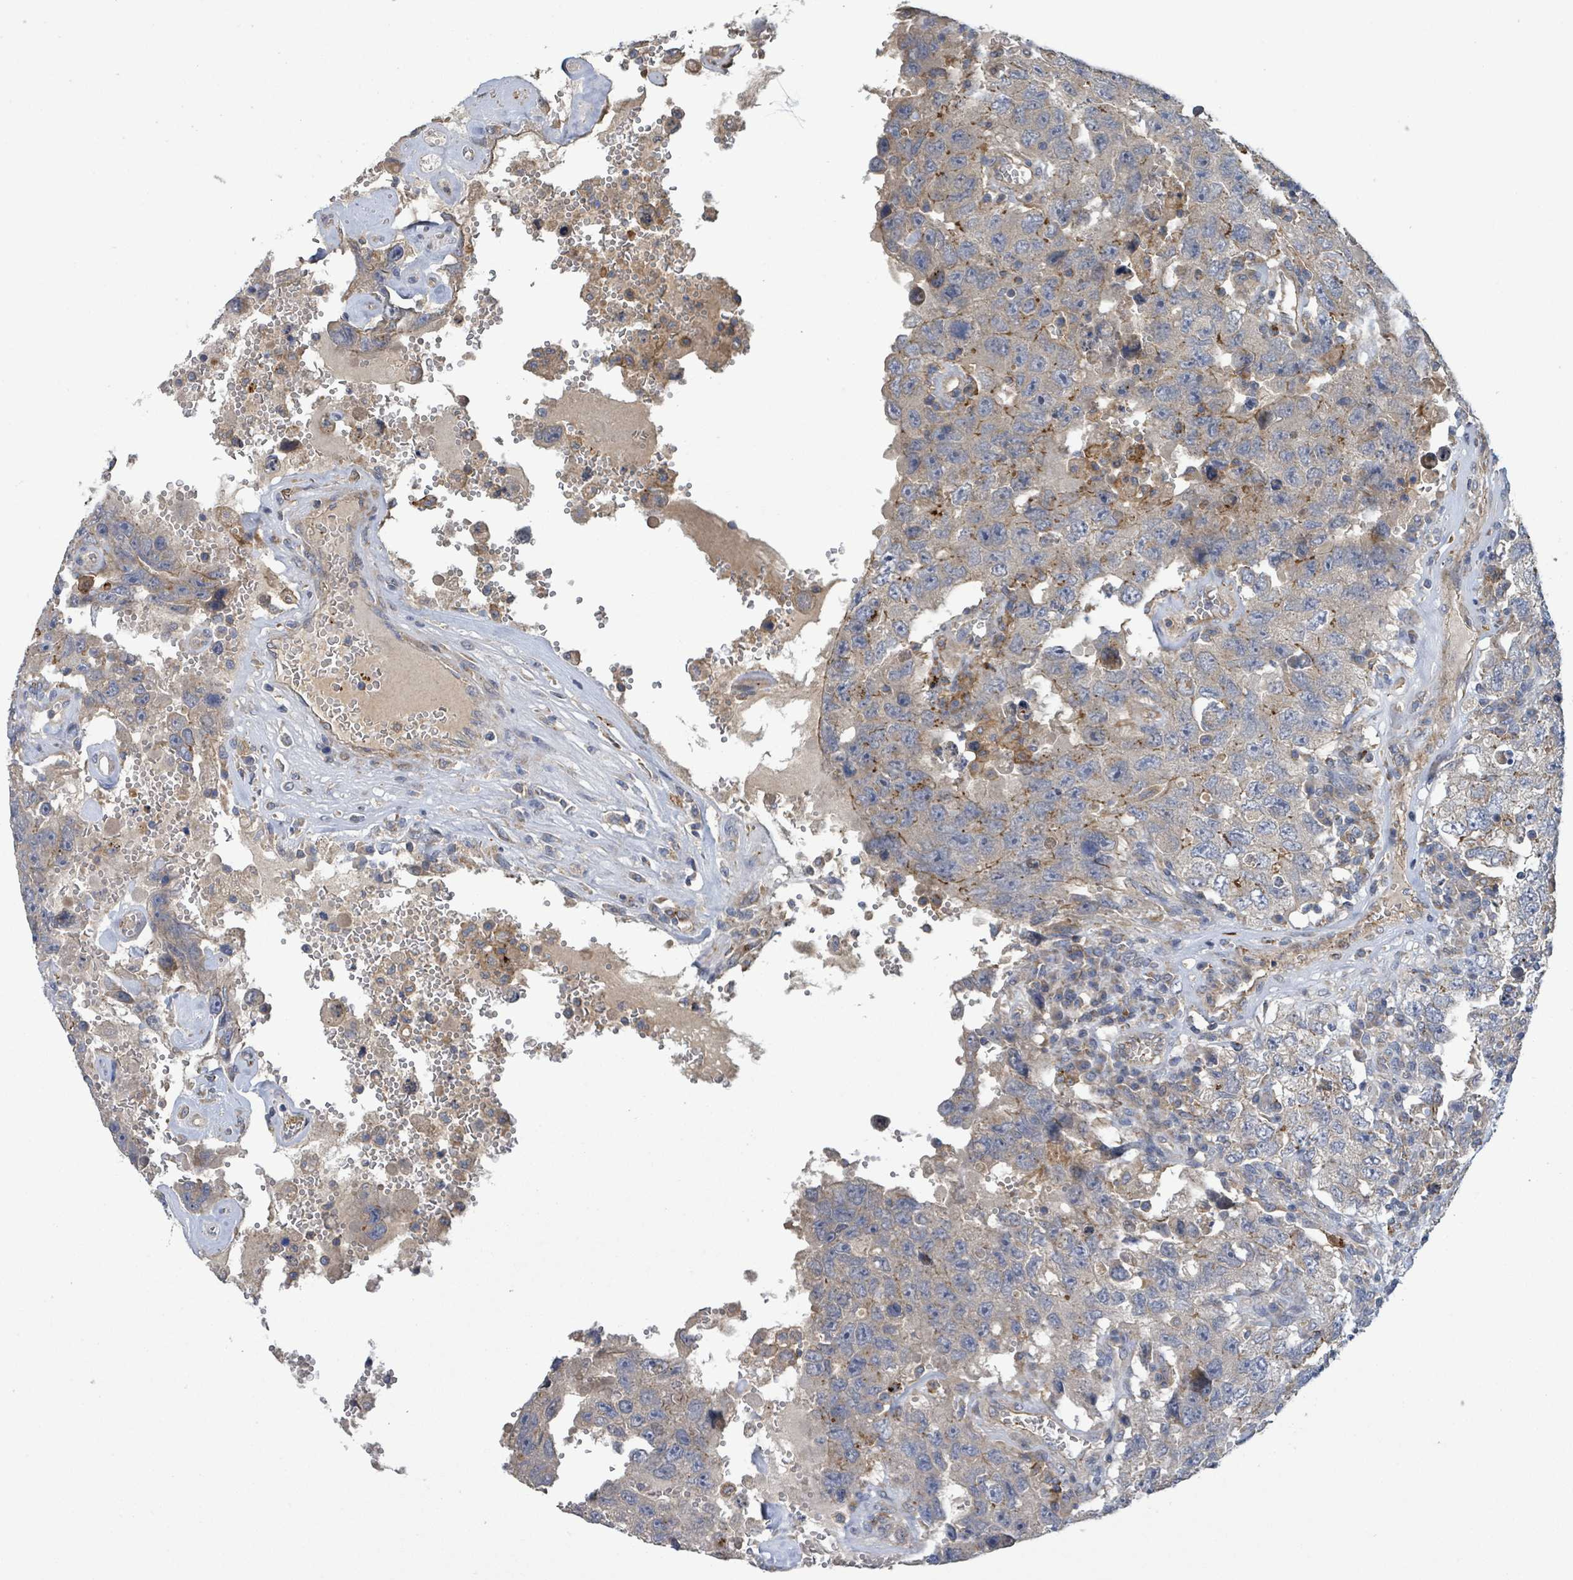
{"staining": {"intensity": "moderate", "quantity": "<25%", "location": "cytoplasmic/membranous"}, "tissue": "testis cancer", "cell_type": "Tumor cells", "image_type": "cancer", "snomed": [{"axis": "morphology", "description": "Carcinoma, Embryonal, NOS"}, {"axis": "topography", "description": "Testis"}], "caption": "Immunohistochemical staining of human testis cancer (embryonal carcinoma) demonstrates low levels of moderate cytoplasmic/membranous protein positivity in about <25% of tumor cells.", "gene": "PLAAT1", "patient": {"sex": "male", "age": 26}}